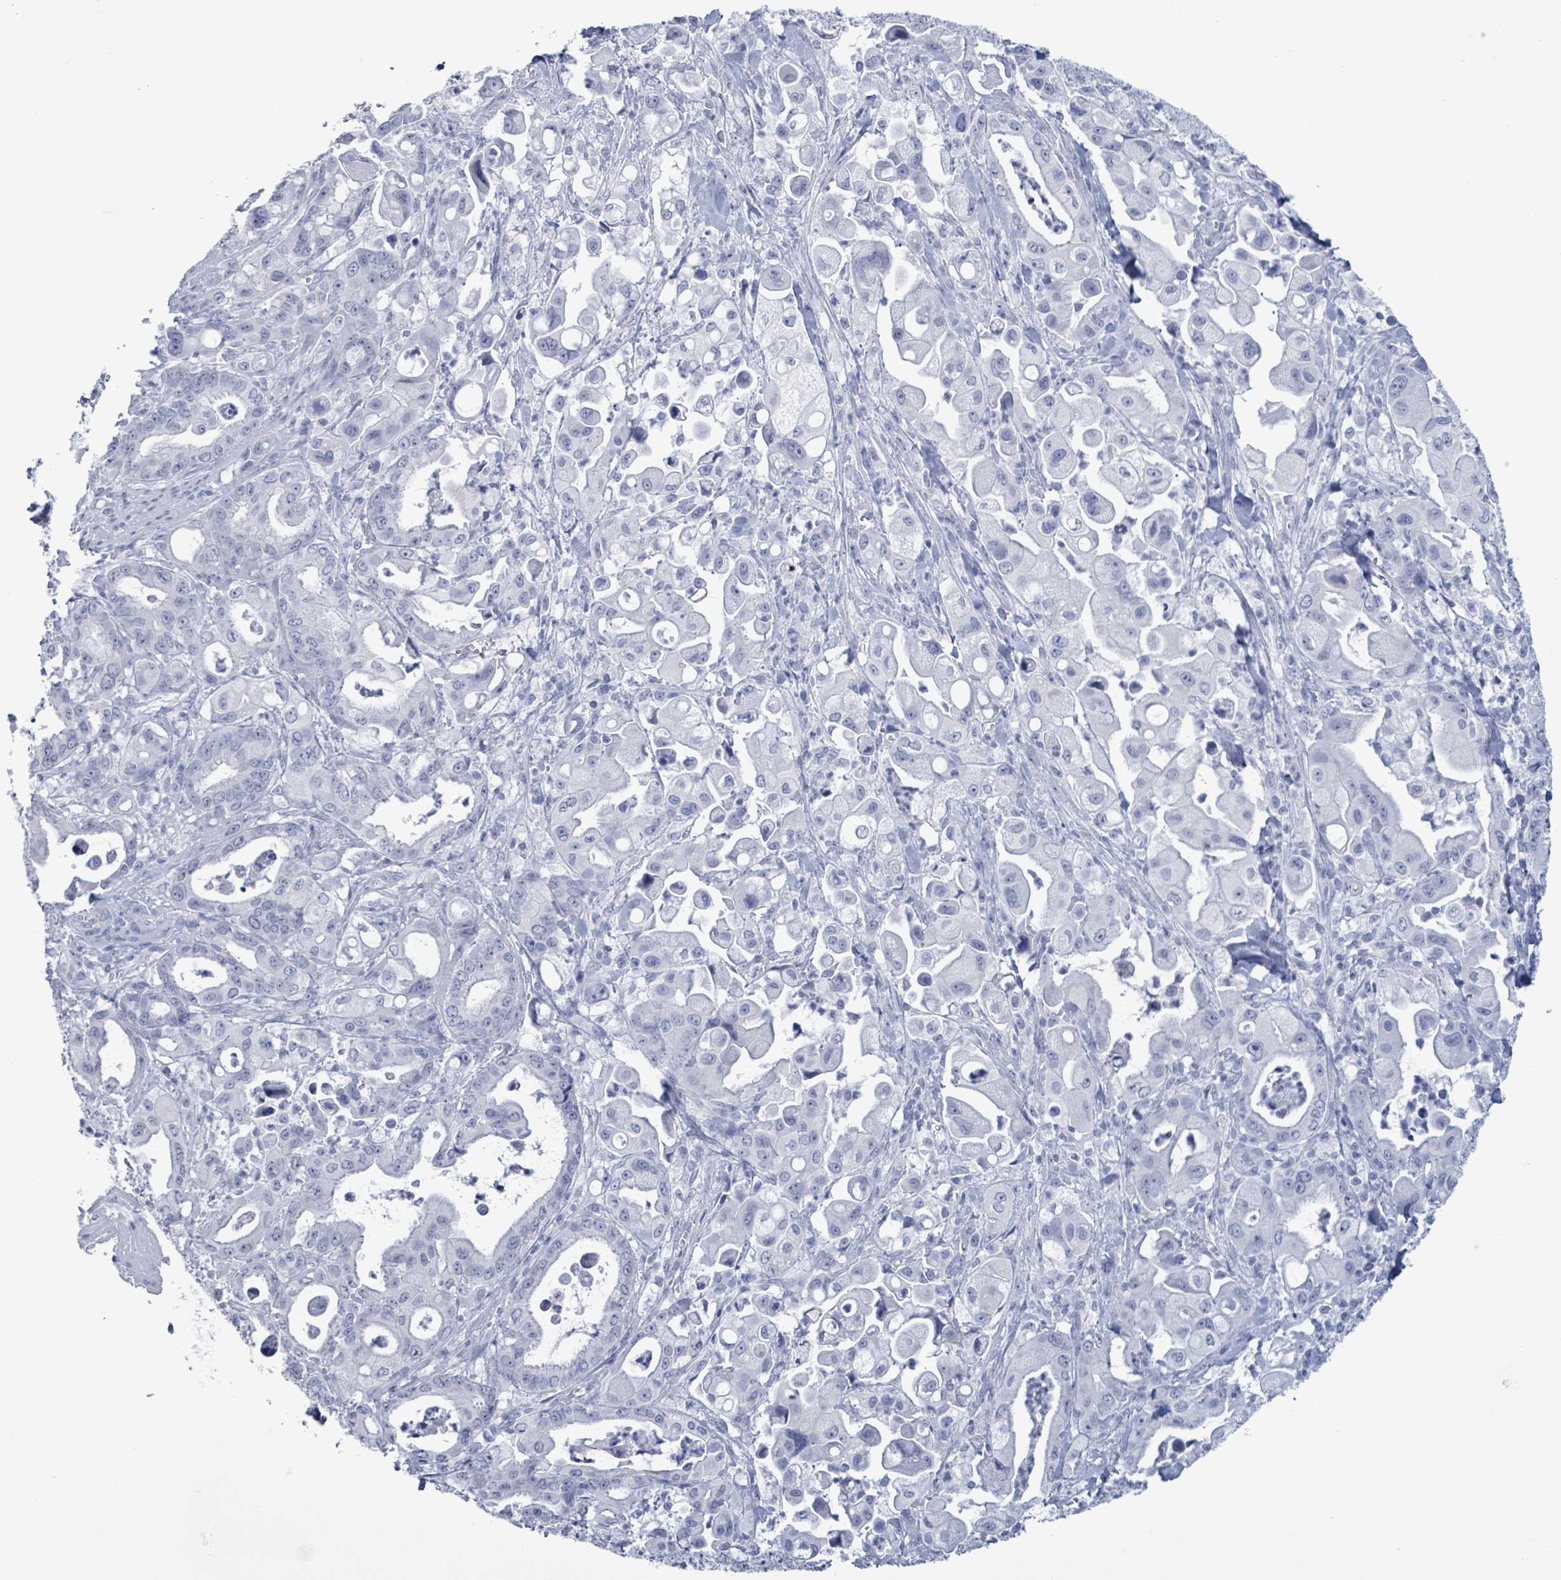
{"staining": {"intensity": "negative", "quantity": "none", "location": "none"}, "tissue": "pancreatic cancer", "cell_type": "Tumor cells", "image_type": "cancer", "snomed": [{"axis": "morphology", "description": "Adenocarcinoma, NOS"}, {"axis": "topography", "description": "Pancreas"}], "caption": "Tumor cells show no significant protein staining in adenocarcinoma (pancreatic). The staining is performed using DAB brown chromogen with nuclei counter-stained in using hematoxylin.", "gene": "NKX2-1", "patient": {"sex": "male", "age": 68}}